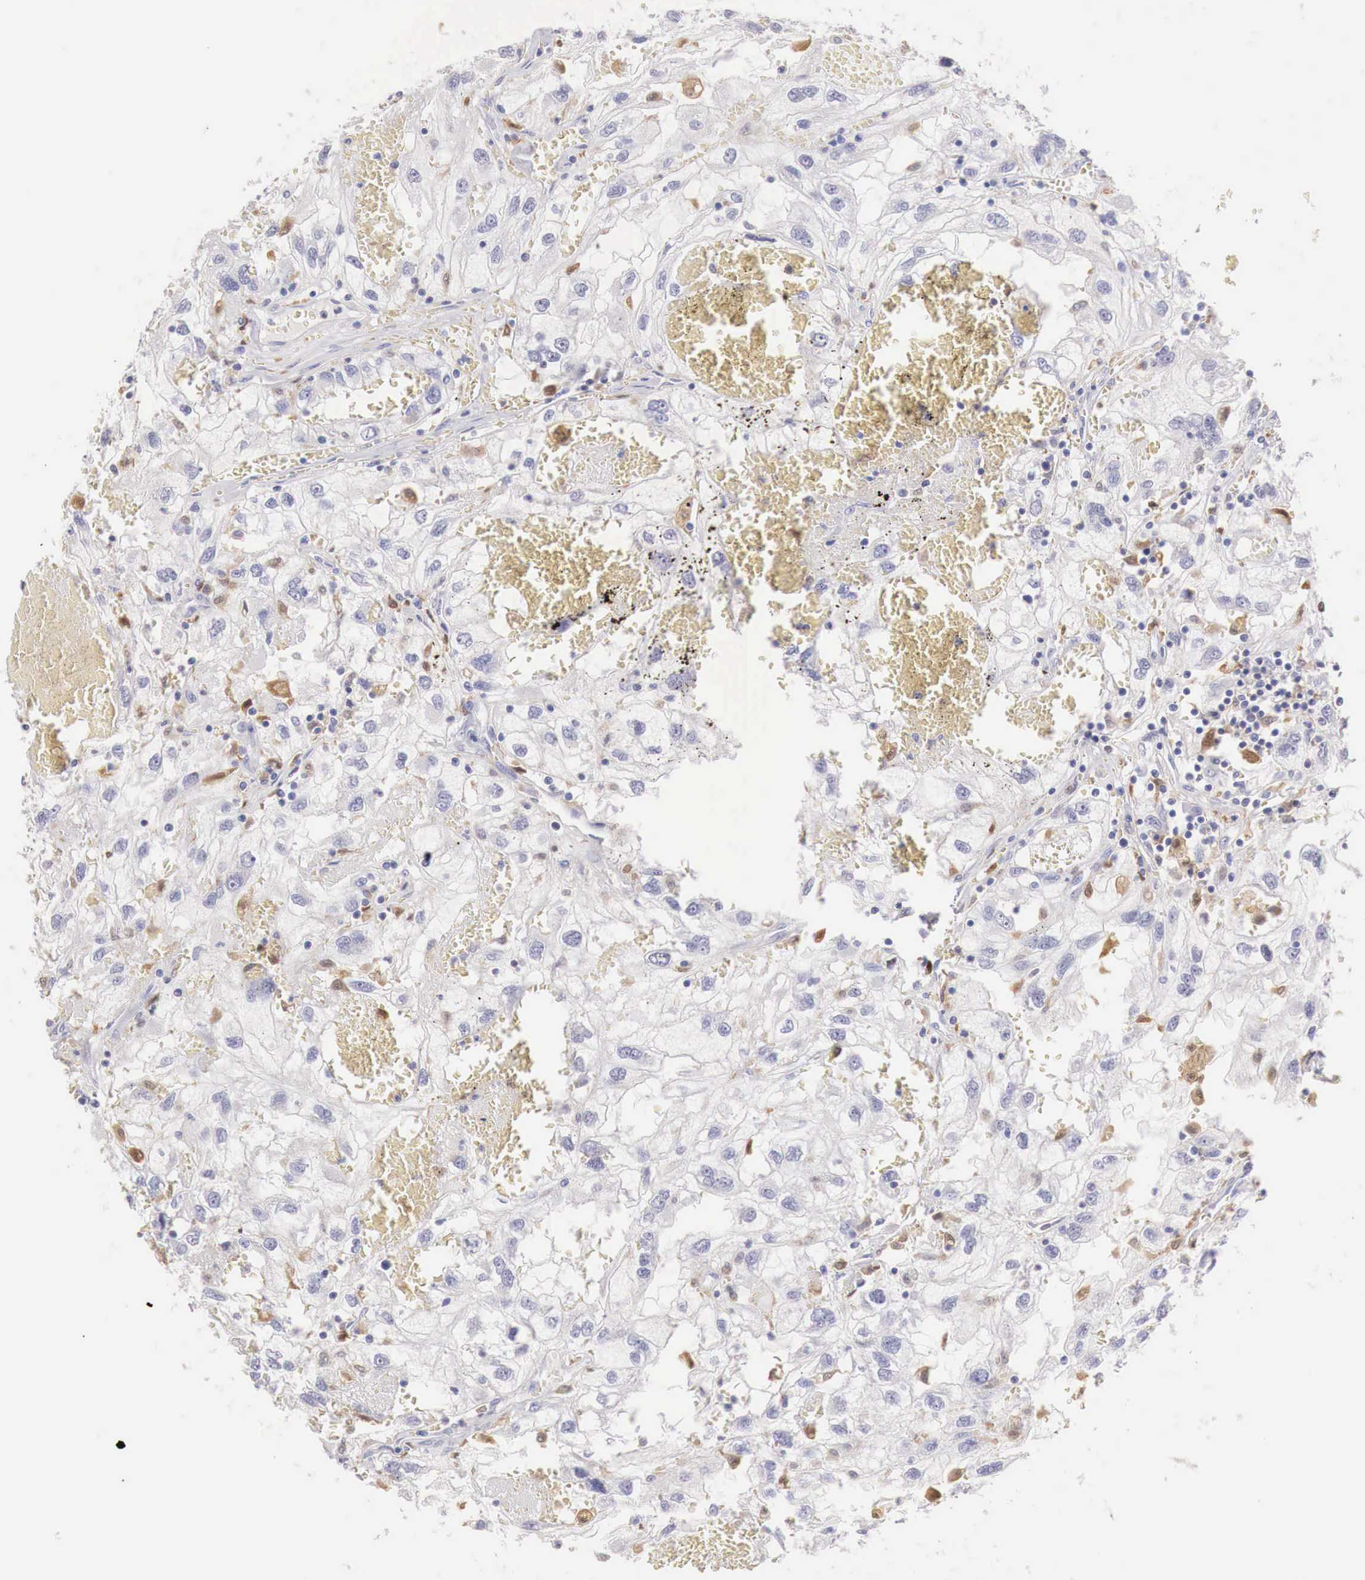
{"staining": {"intensity": "negative", "quantity": "none", "location": "none"}, "tissue": "renal cancer", "cell_type": "Tumor cells", "image_type": "cancer", "snomed": [{"axis": "morphology", "description": "Normal tissue, NOS"}, {"axis": "morphology", "description": "Adenocarcinoma, NOS"}, {"axis": "topography", "description": "Kidney"}], "caption": "The immunohistochemistry (IHC) histopathology image has no significant expression in tumor cells of renal cancer tissue.", "gene": "RENBP", "patient": {"sex": "male", "age": 71}}